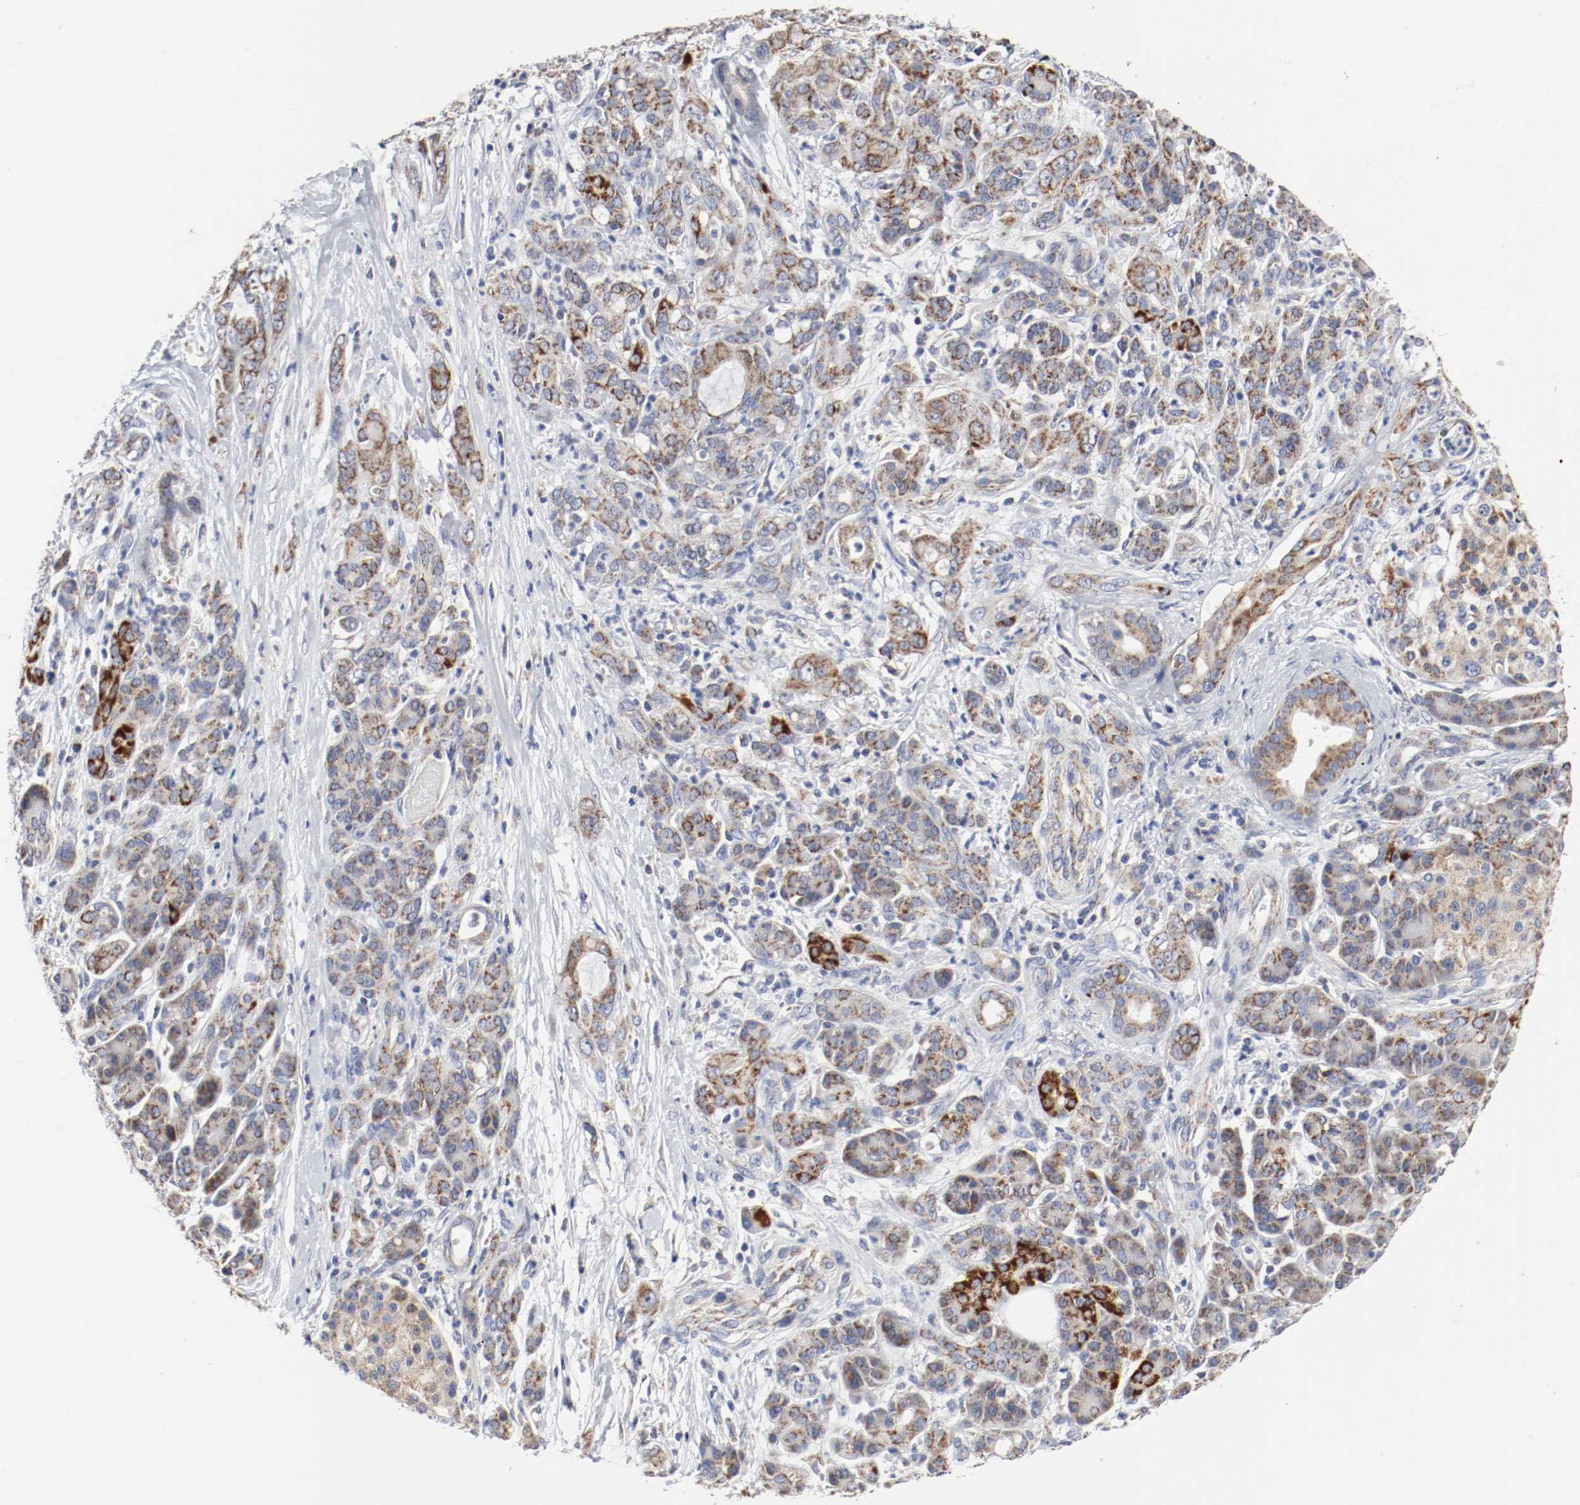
{"staining": {"intensity": "strong", "quantity": ">75%", "location": "cytoplasmic/membranous"}, "tissue": "pancreatic cancer", "cell_type": "Tumor cells", "image_type": "cancer", "snomed": [{"axis": "morphology", "description": "Adenocarcinoma, NOS"}, {"axis": "topography", "description": "Pancreas"}], "caption": "High-power microscopy captured an immunohistochemistry (IHC) micrograph of pancreatic cancer (adenocarcinoma), revealing strong cytoplasmic/membranous expression in approximately >75% of tumor cells. (Brightfield microscopy of DAB IHC at high magnification).", "gene": "AFG3L2", "patient": {"sex": "male", "age": 59}}